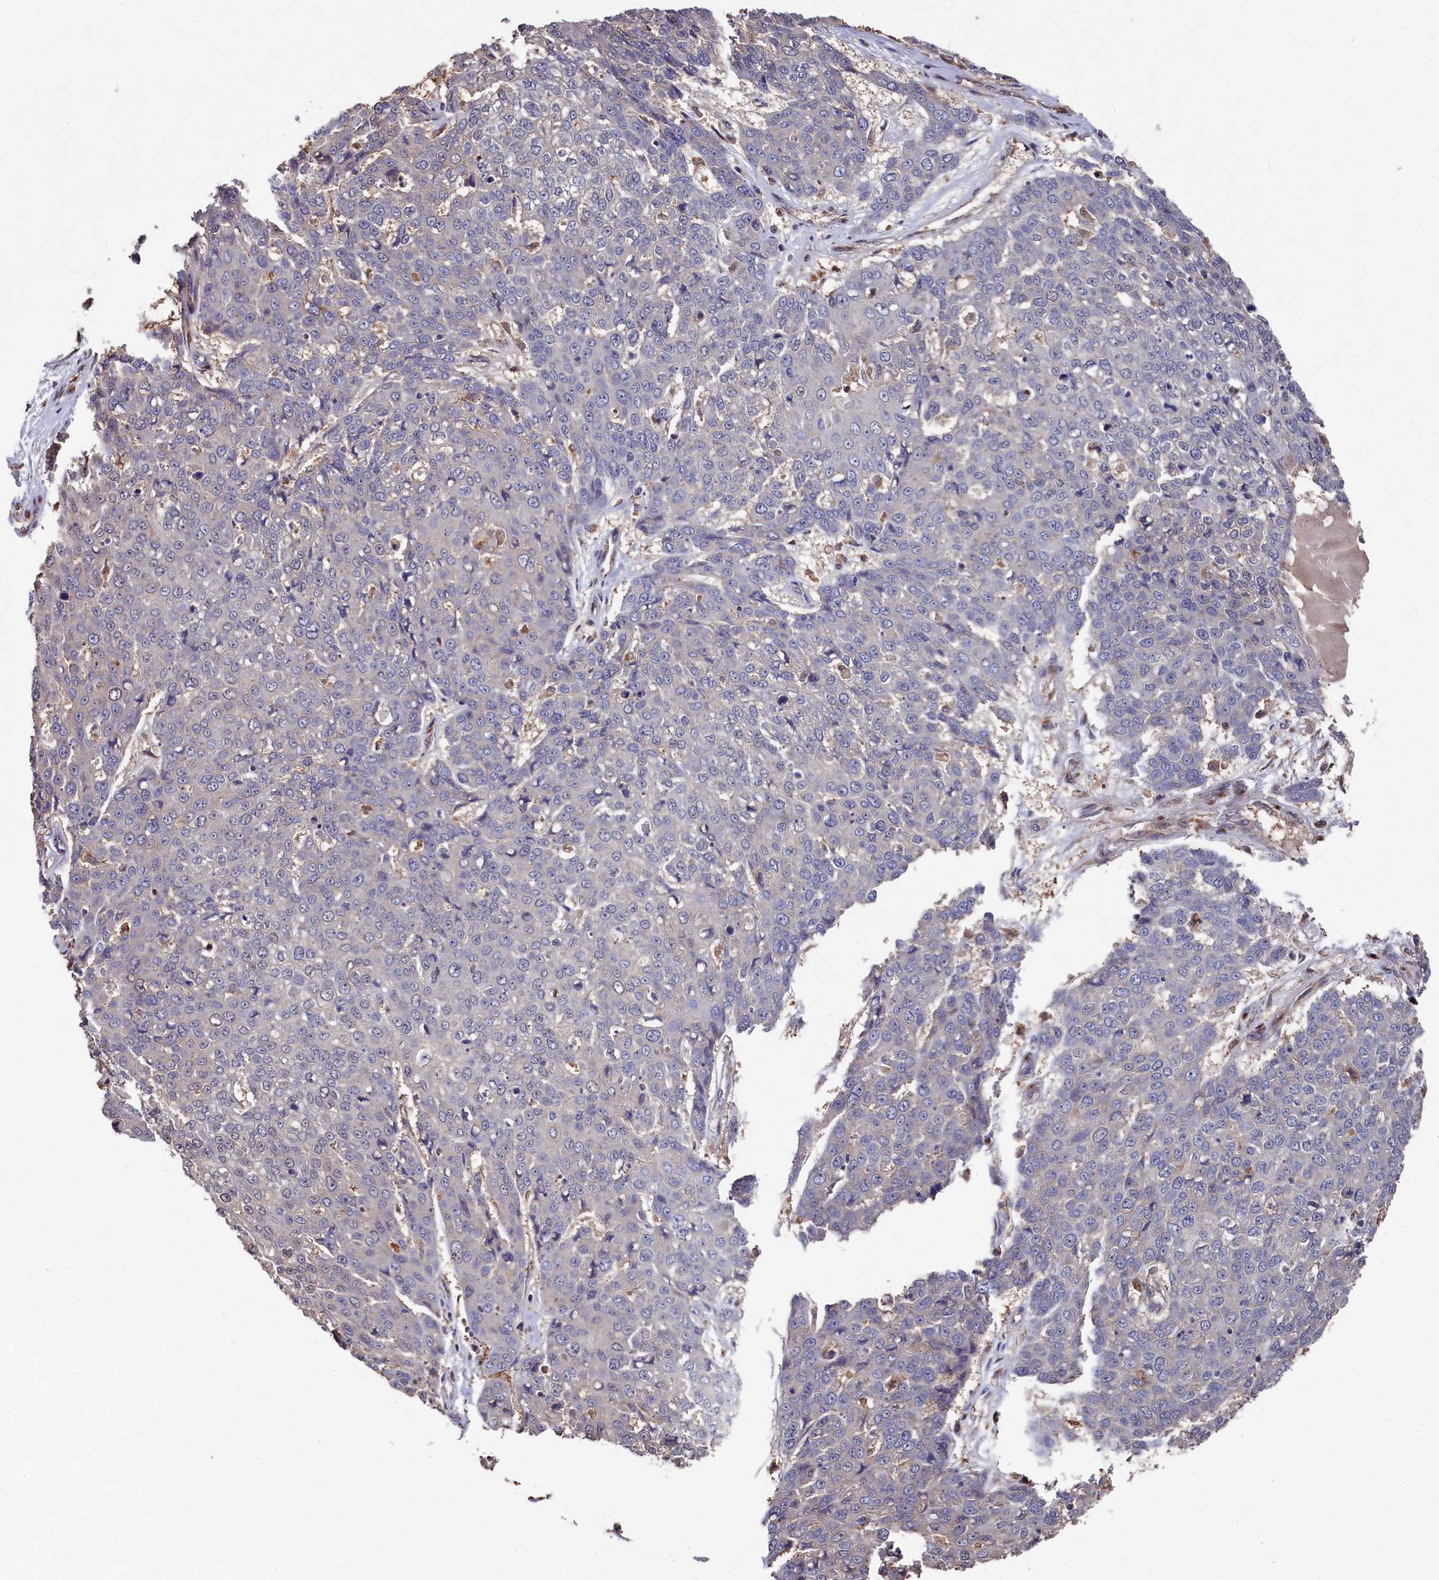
{"staining": {"intensity": "negative", "quantity": "none", "location": "none"}, "tissue": "skin cancer", "cell_type": "Tumor cells", "image_type": "cancer", "snomed": [{"axis": "morphology", "description": "Squamous cell carcinoma, NOS"}, {"axis": "topography", "description": "Skin"}], "caption": "A micrograph of human skin cancer (squamous cell carcinoma) is negative for staining in tumor cells. (DAB immunohistochemistry (IHC), high magnification).", "gene": "NAA60", "patient": {"sex": "male", "age": 71}}